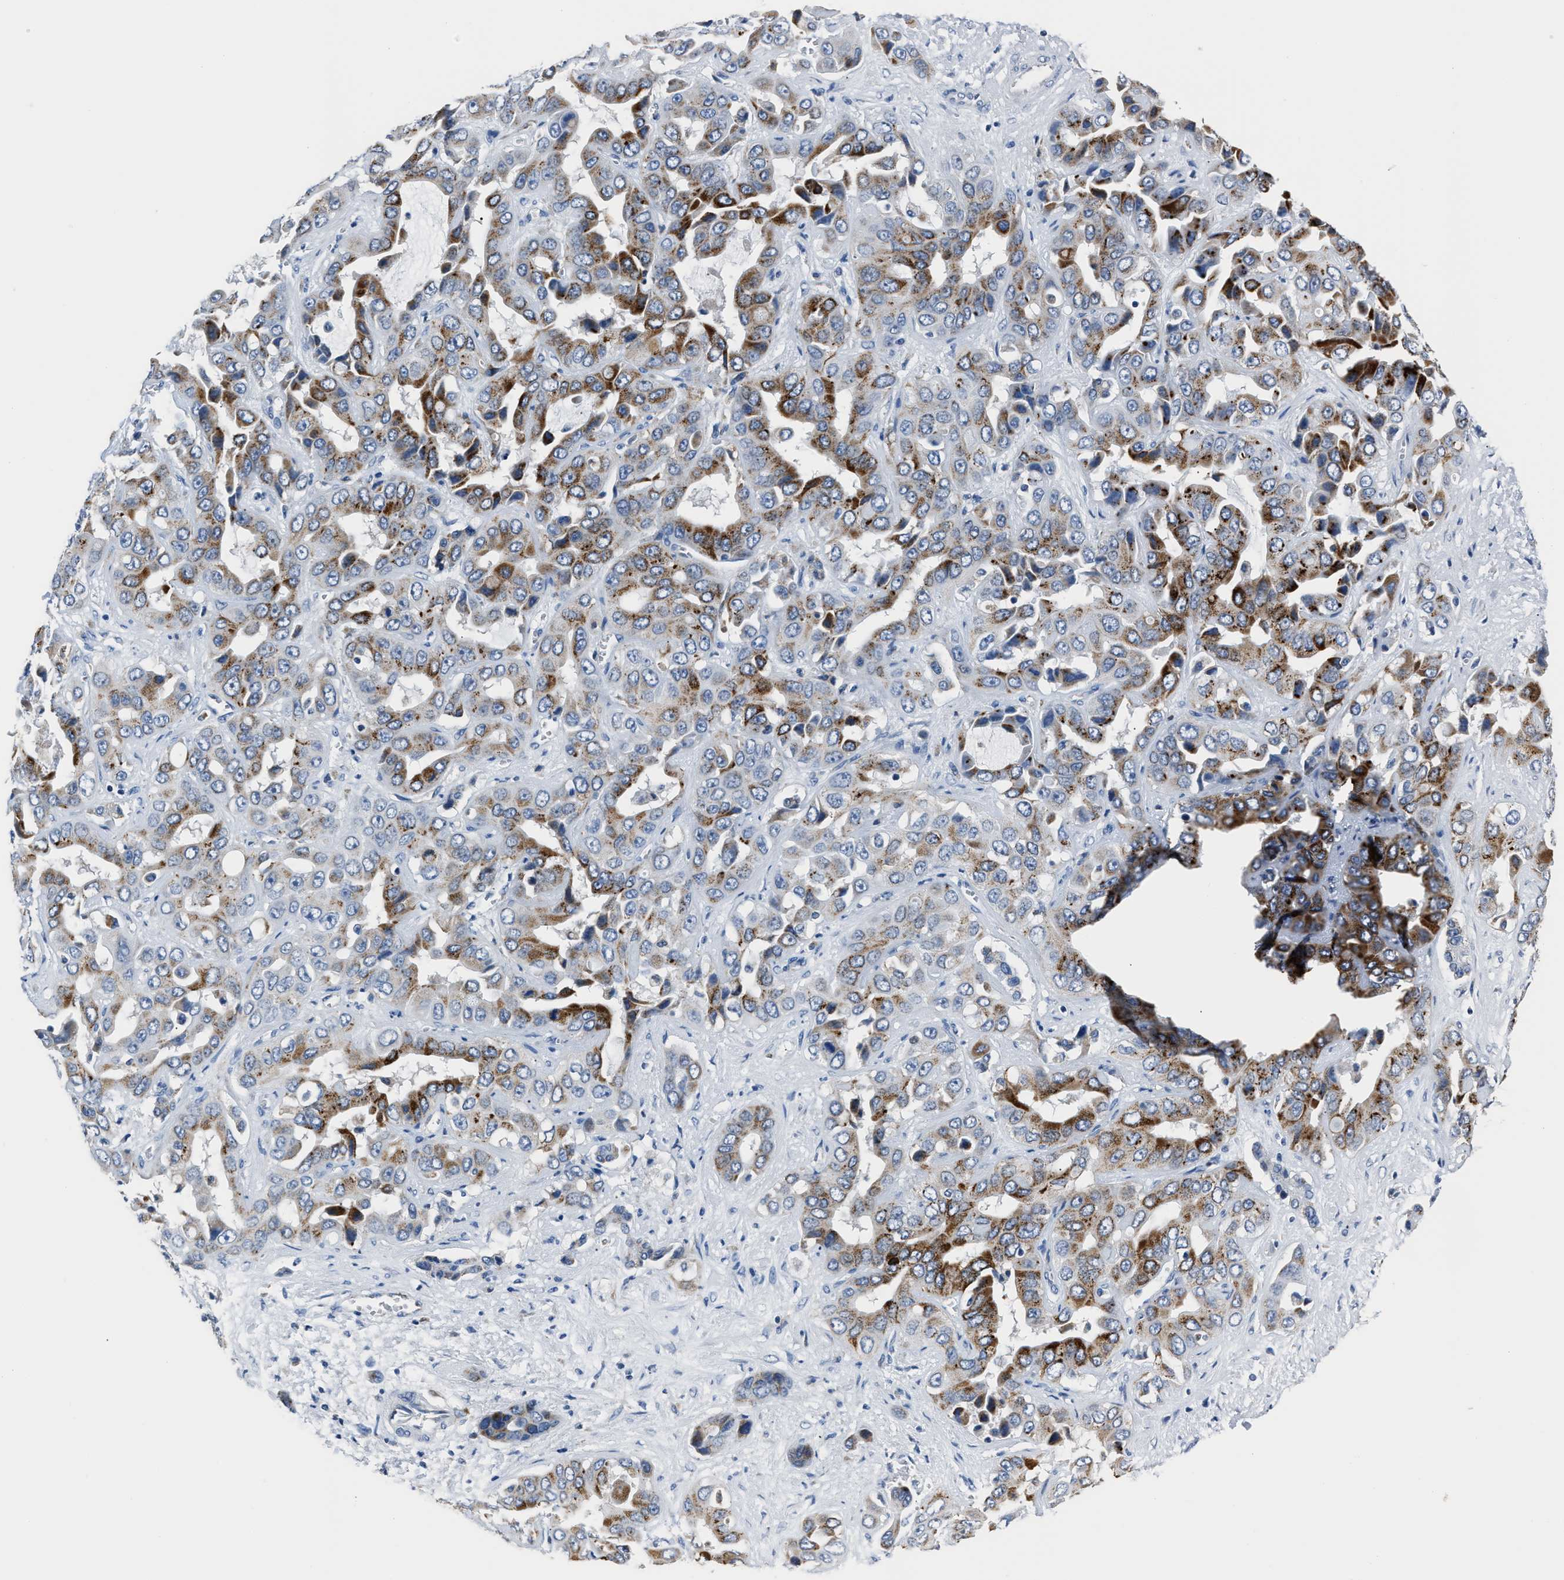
{"staining": {"intensity": "strong", "quantity": ">75%", "location": "cytoplasmic/membranous"}, "tissue": "liver cancer", "cell_type": "Tumor cells", "image_type": "cancer", "snomed": [{"axis": "morphology", "description": "Cholangiocarcinoma"}, {"axis": "topography", "description": "Liver"}], "caption": "Protein expression analysis of human liver cancer reveals strong cytoplasmic/membranous staining in approximately >75% of tumor cells. (IHC, brightfield microscopy, high magnification).", "gene": "AMACR", "patient": {"sex": "female", "age": 52}}